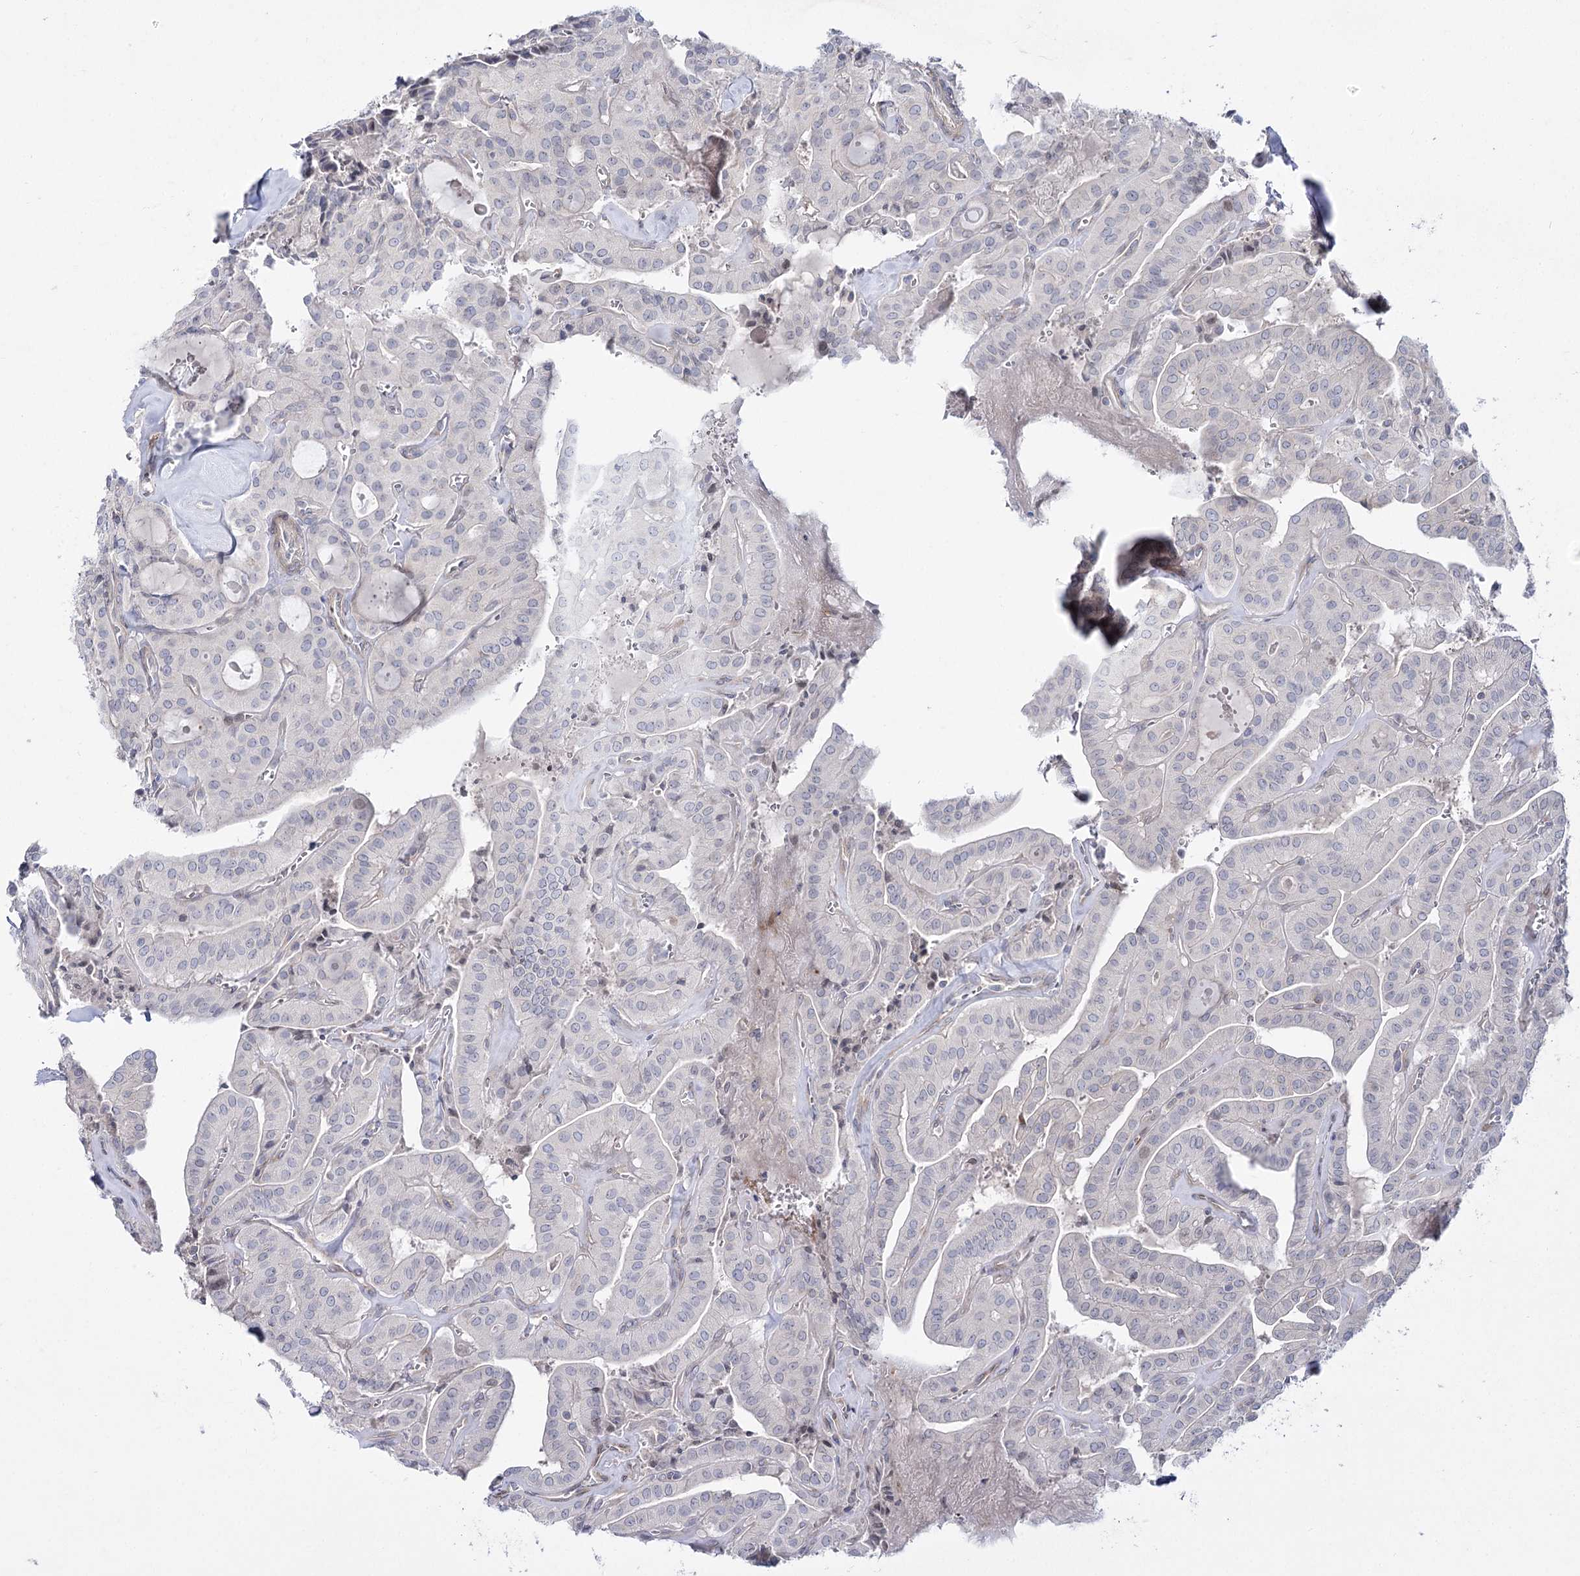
{"staining": {"intensity": "negative", "quantity": "none", "location": "none"}, "tissue": "thyroid cancer", "cell_type": "Tumor cells", "image_type": "cancer", "snomed": [{"axis": "morphology", "description": "Papillary adenocarcinoma, NOS"}, {"axis": "topography", "description": "Thyroid gland"}], "caption": "Tumor cells are negative for protein expression in human thyroid papillary adenocarcinoma.", "gene": "SH3BP5L", "patient": {"sex": "male", "age": 52}}